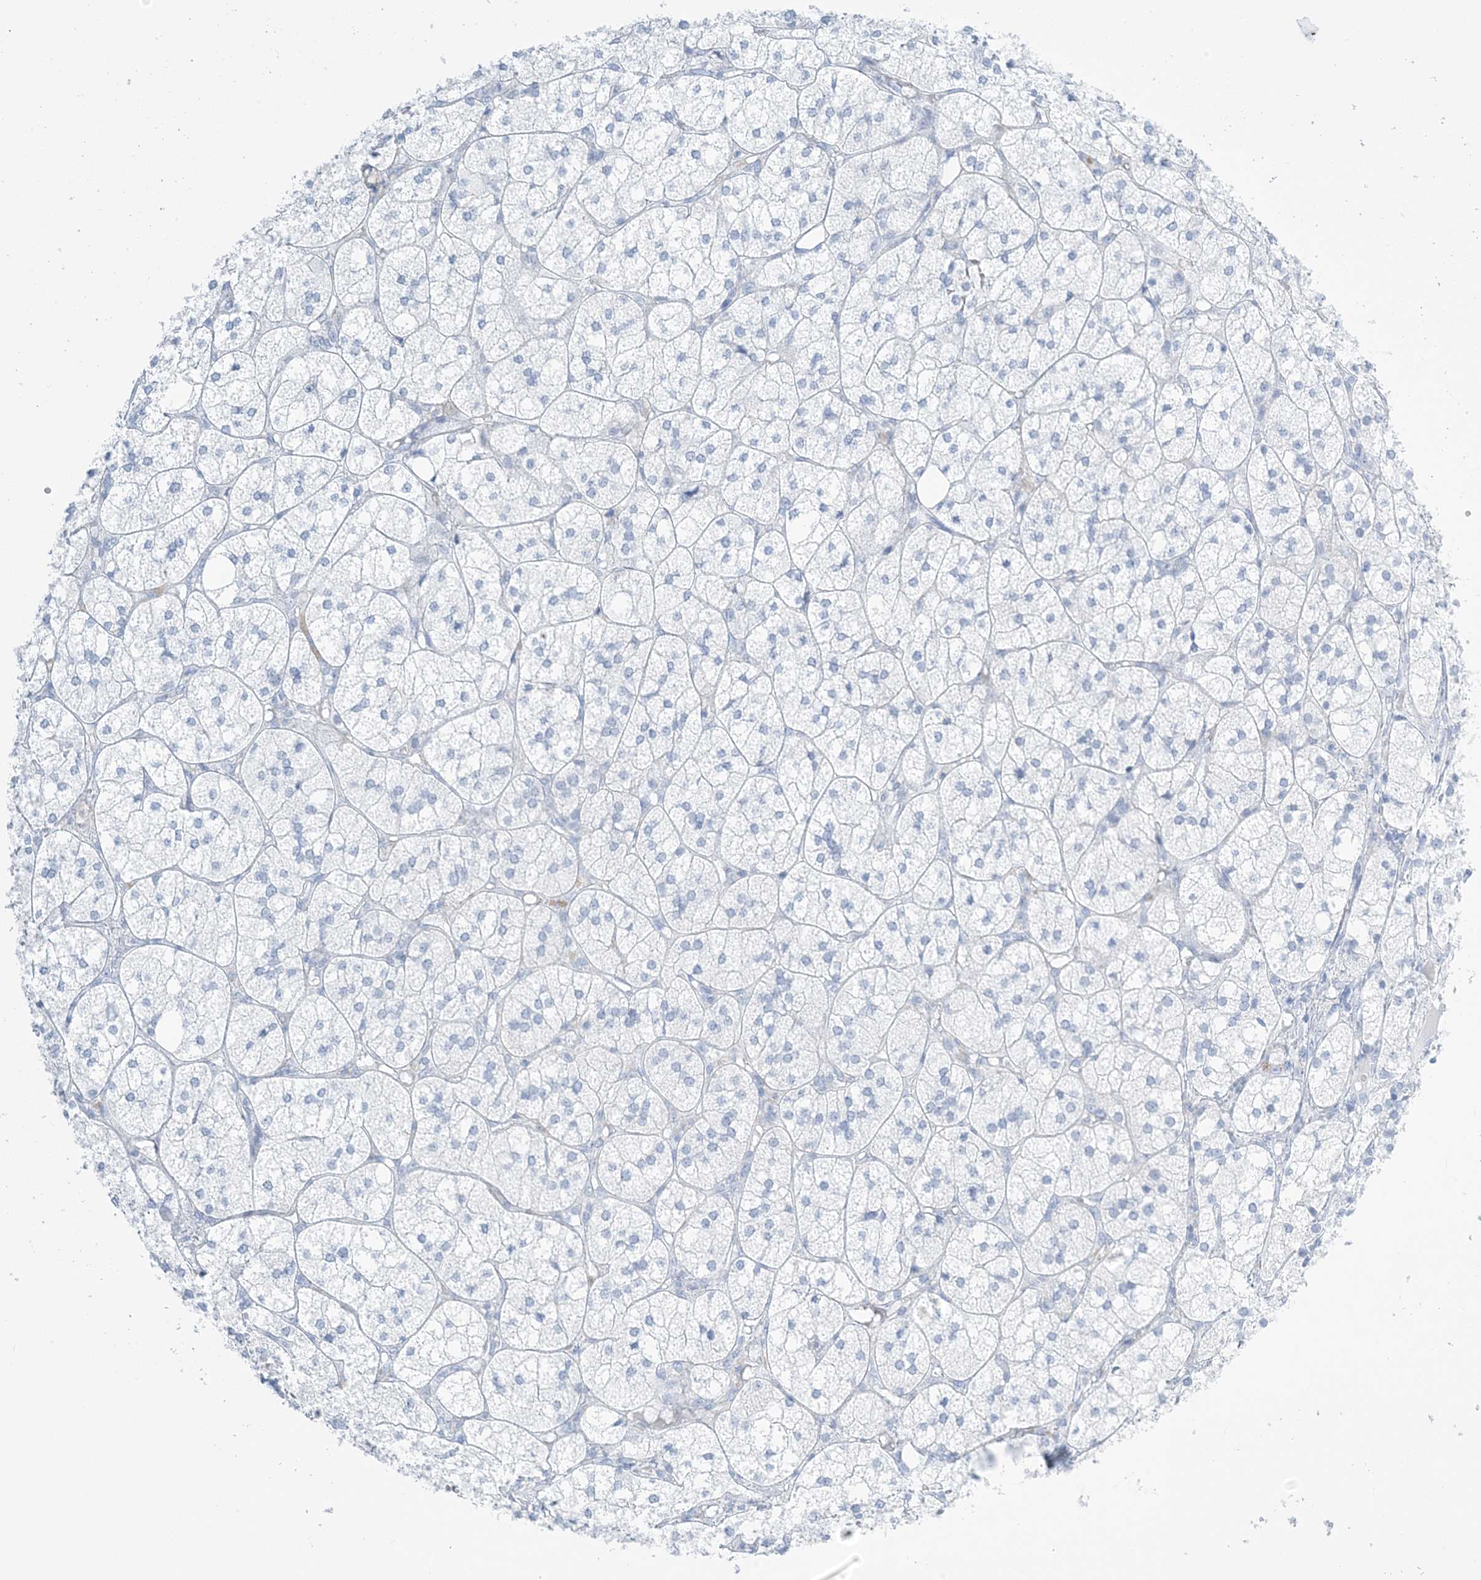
{"staining": {"intensity": "negative", "quantity": "none", "location": "none"}, "tissue": "adrenal gland", "cell_type": "Glandular cells", "image_type": "normal", "snomed": [{"axis": "morphology", "description": "Normal tissue, NOS"}, {"axis": "topography", "description": "Adrenal gland"}], "caption": "The immunohistochemistry micrograph has no significant staining in glandular cells of adrenal gland. Brightfield microscopy of immunohistochemistry stained with DAB (brown) and hematoxylin (blue), captured at high magnification.", "gene": "AGXT", "patient": {"sex": "female", "age": 61}}